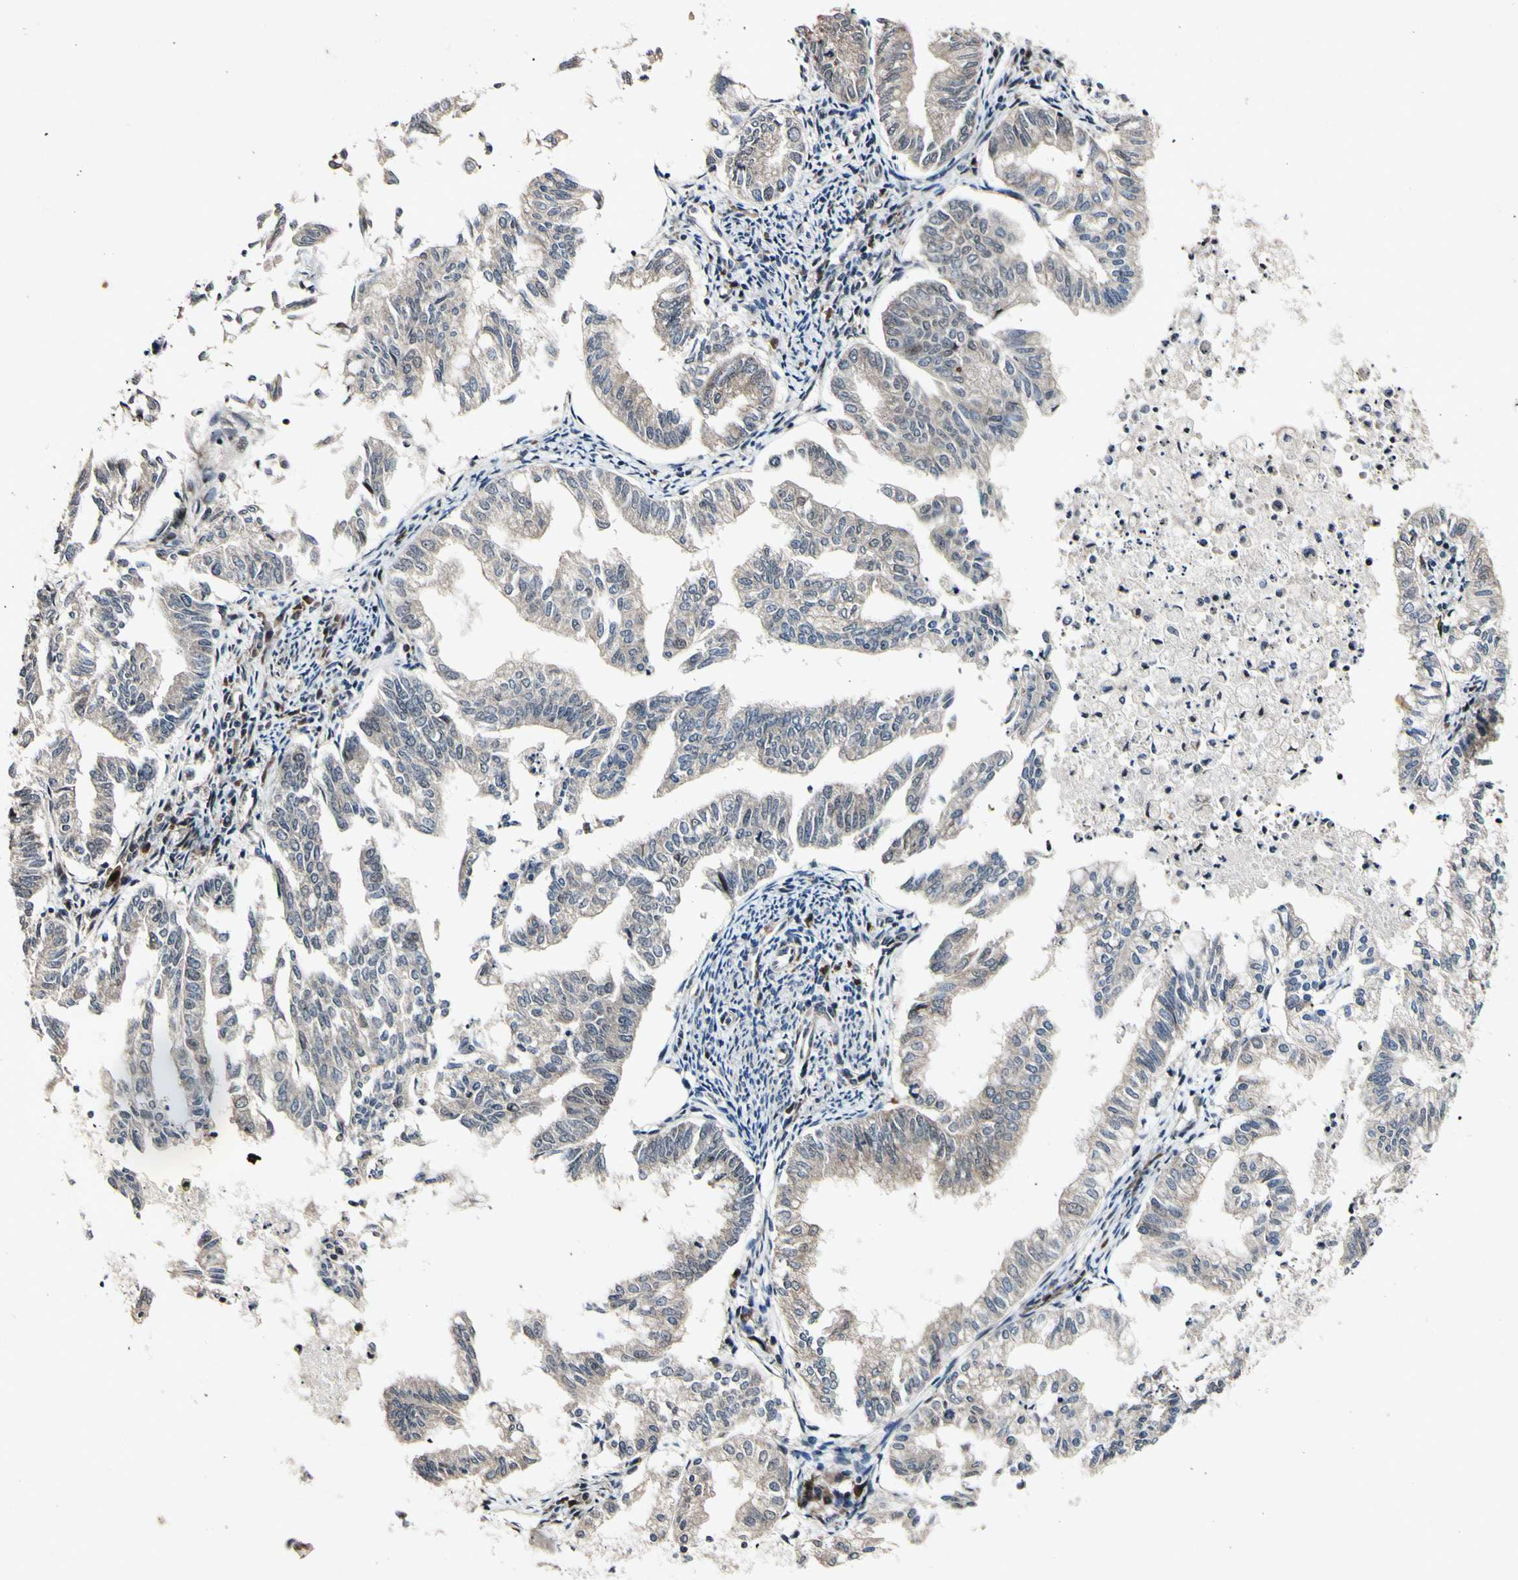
{"staining": {"intensity": "weak", "quantity": ">75%", "location": "cytoplasmic/membranous"}, "tissue": "endometrial cancer", "cell_type": "Tumor cells", "image_type": "cancer", "snomed": [{"axis": "morphology", "description": "Necrosis, NOS"}, {"axis": "morphology", "description": "Adenocarcinoma, NOS"}, {"axis": "topography", "description": "Endometrium"}], "caption": "A brown stain highlights weak cytoplasmic/membranous positivity of a protein in human adenocarcinoma (endometrial) tumor cells.", "gene": "CSNK1E", "patient": {"sex": "female", "age": 79}}